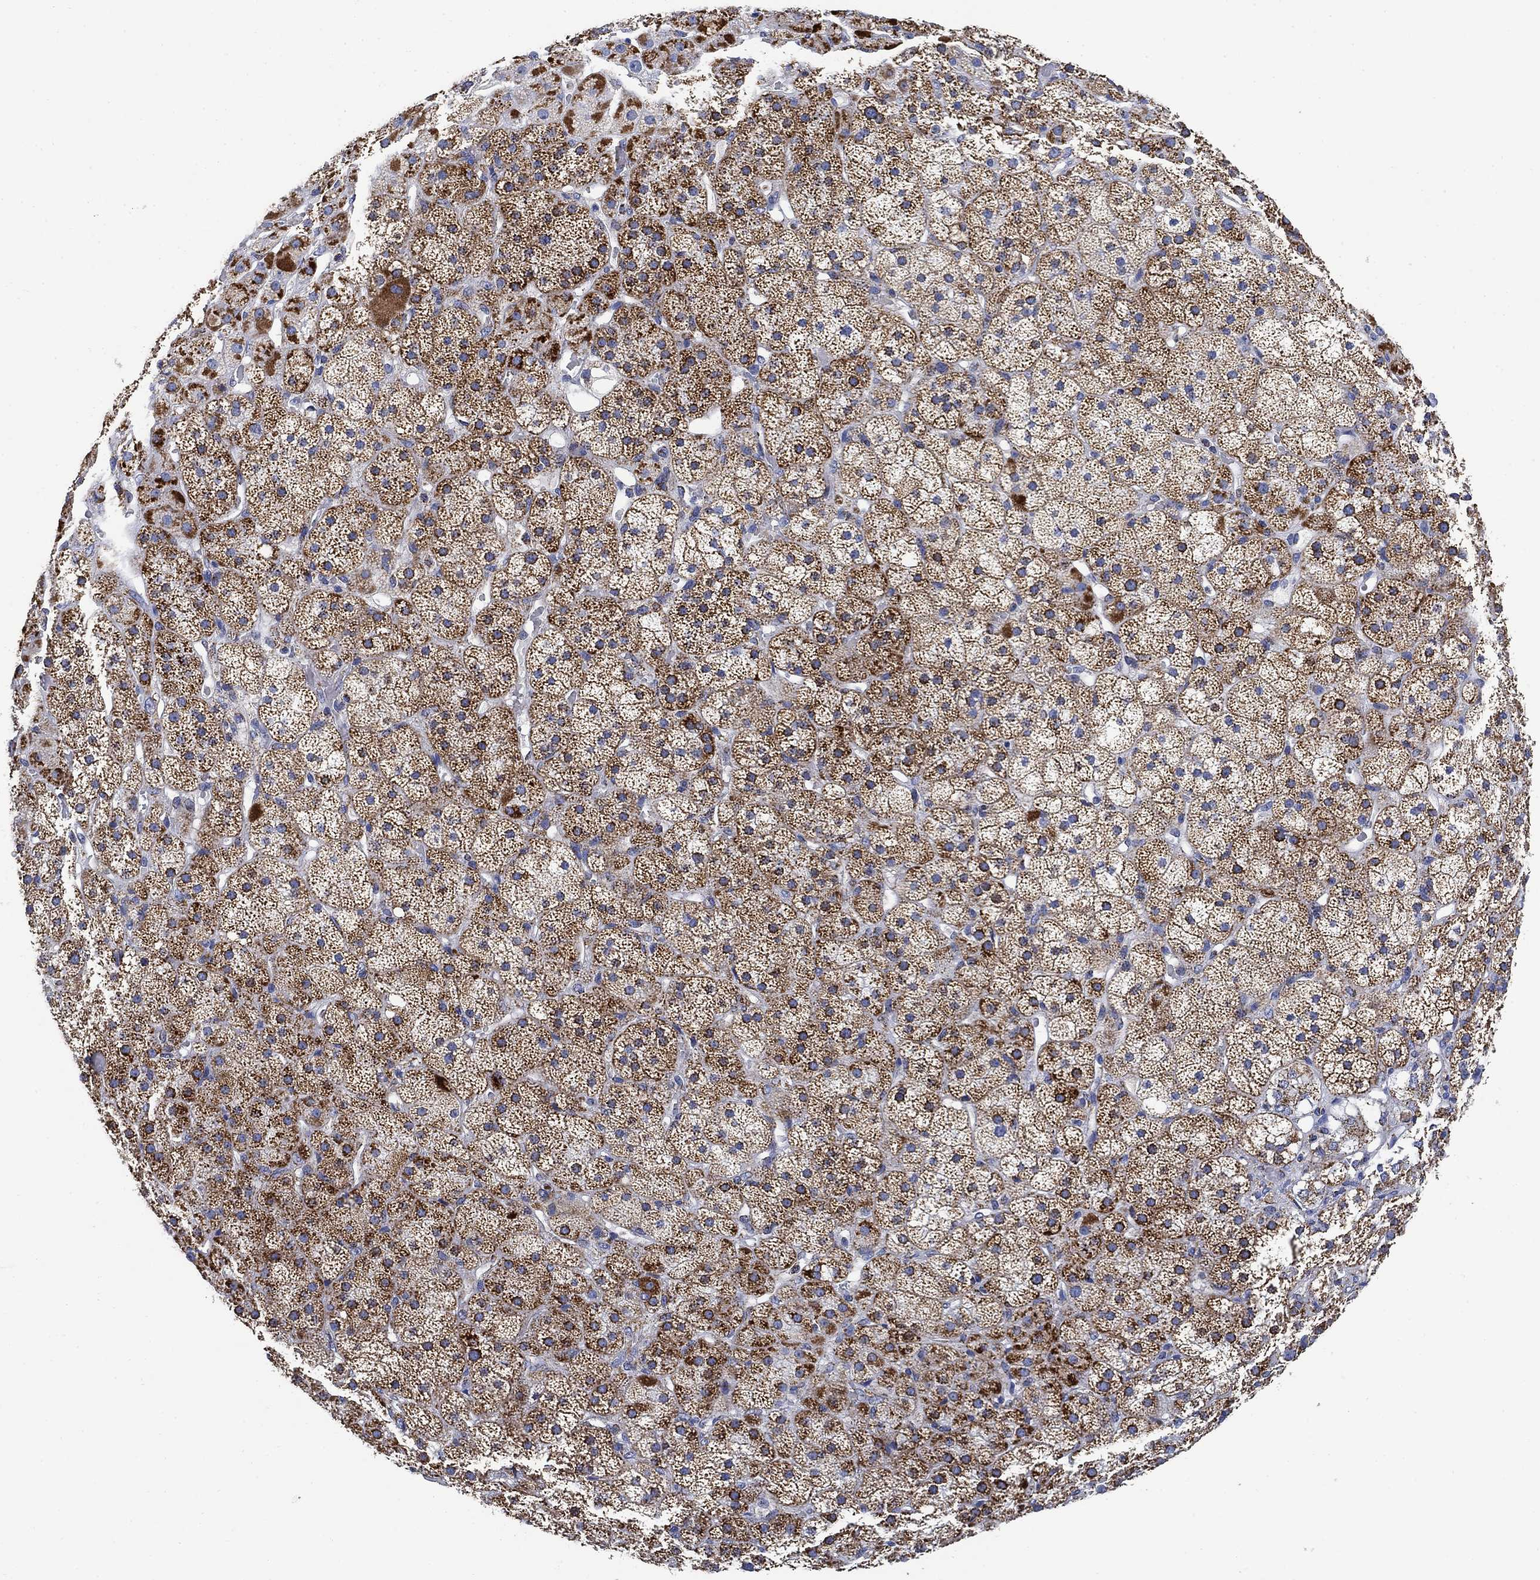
{"staining": {"intensity": "moderate", "quantity": ">75%", "location": "cytoplasmic/membranous"}, "tissue": "adrenal gland", "cell_type": "Glandular cells", "image_type": "normal", "snomed": [{"axis": "morphology", "description": "Normal tissue, NOS"}, {"axis": "topography", "description": "Adrenal gland"}], "caption": "Adrenal gland stained with a brown dye shows moderate cytoplasmic/membranous positive staining in about >75% of glandular cells.", "gene": "NDUFS3", "patient": {"sex": "male", "age": 57}}